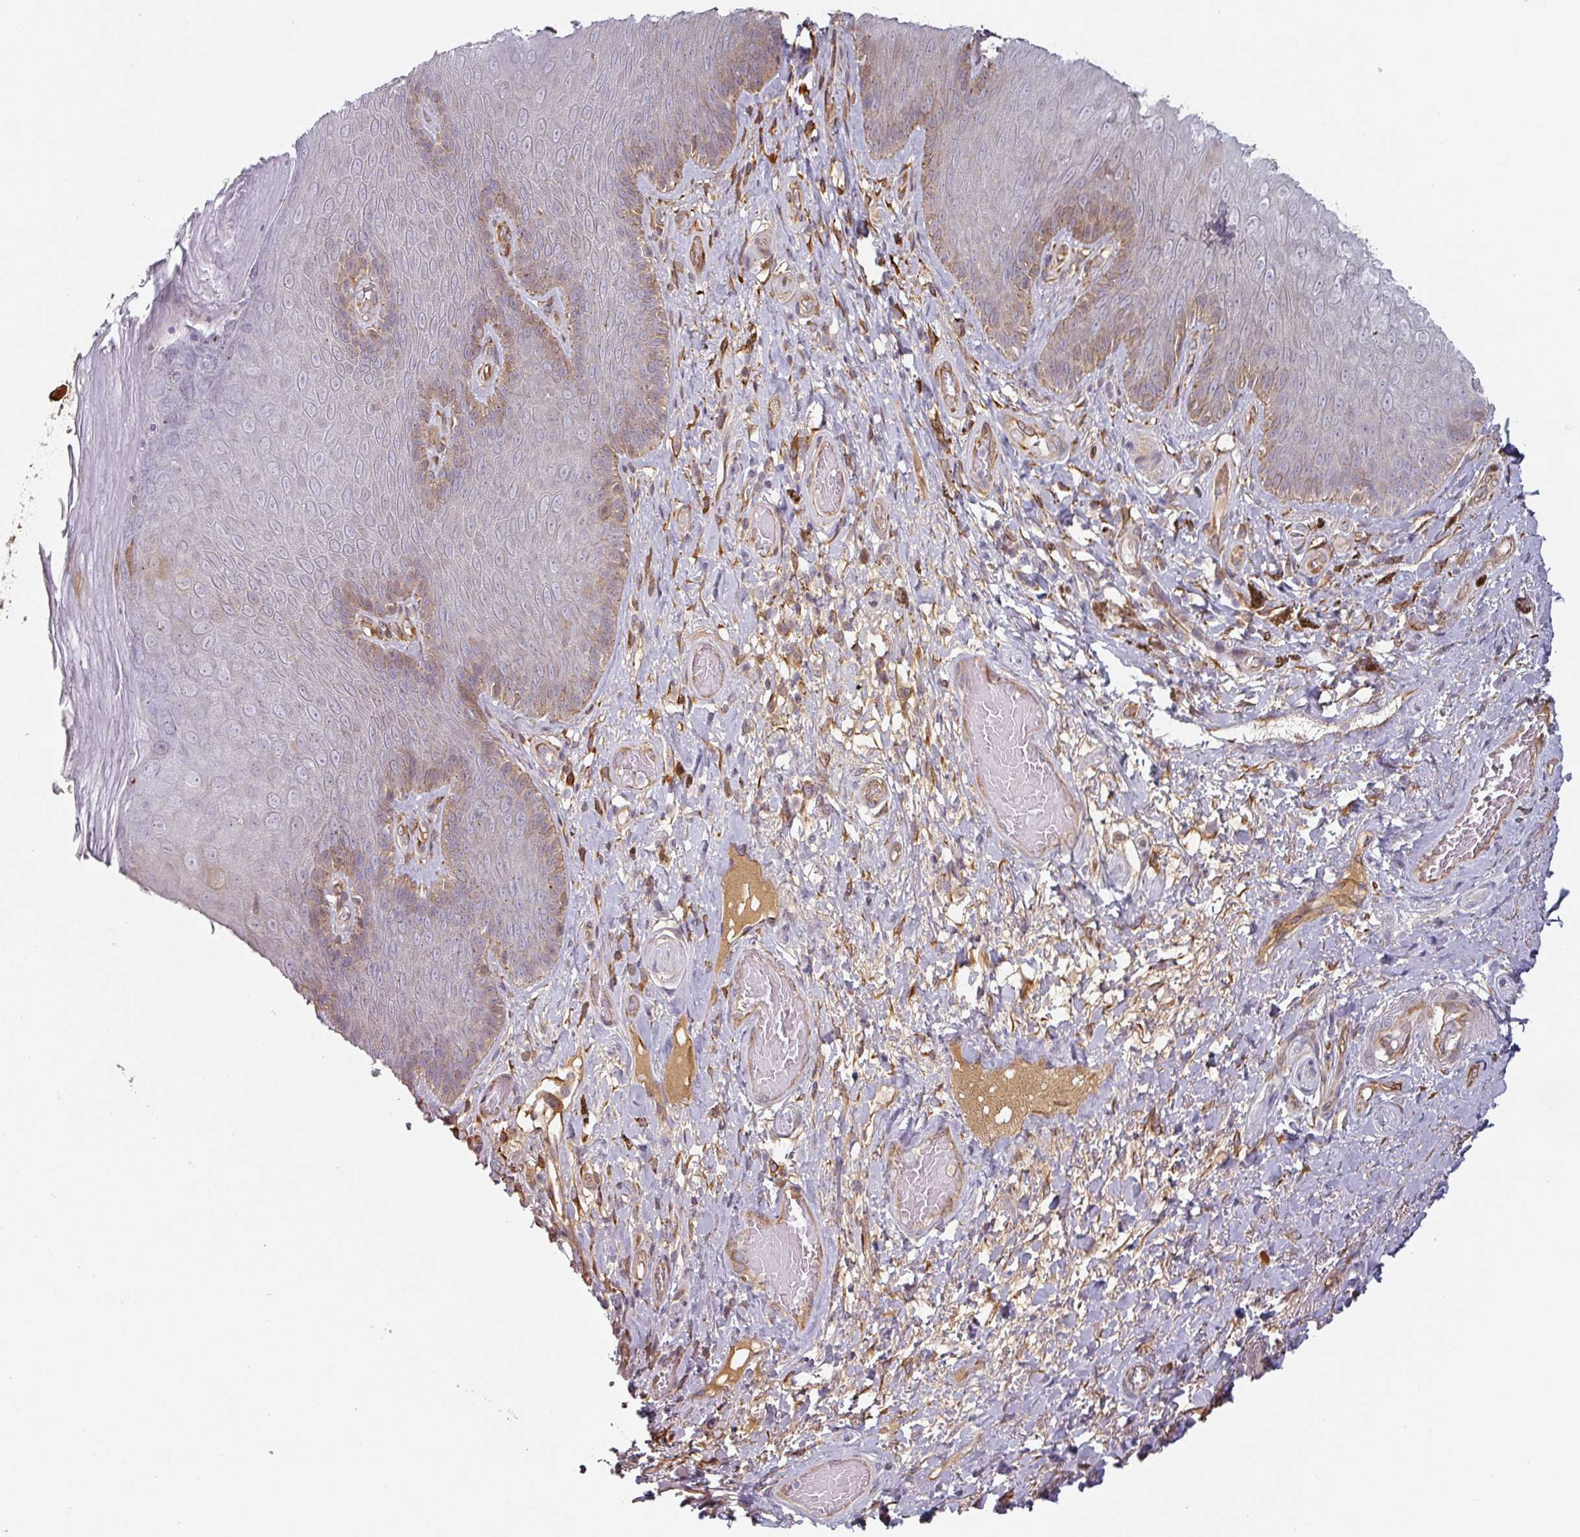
{"staining": {"intensity": "strong", "quantity": "25%-75%", "location": "cytoplasmic/membranous,nuclear"}, "tissue": "skin", "cell_type": "Epidermal cells", "image_type": "normal", "snomed": [{"axis": "morphology", "description": "Normal tissue, NOS"}, {"axis": "topography", "description": "Anal"}, {"axis": "topography", "description": "Peripheral nerve tissue"}], "caption": "Unremarkable skin exhibits strong cytoplasmic/membranous,nuclear staining in about 25%-75% of epidermal cells, visualized by immunohistochemistry.", "gene": "CEP78", "patient": {"sex": "male", "age": 53}}